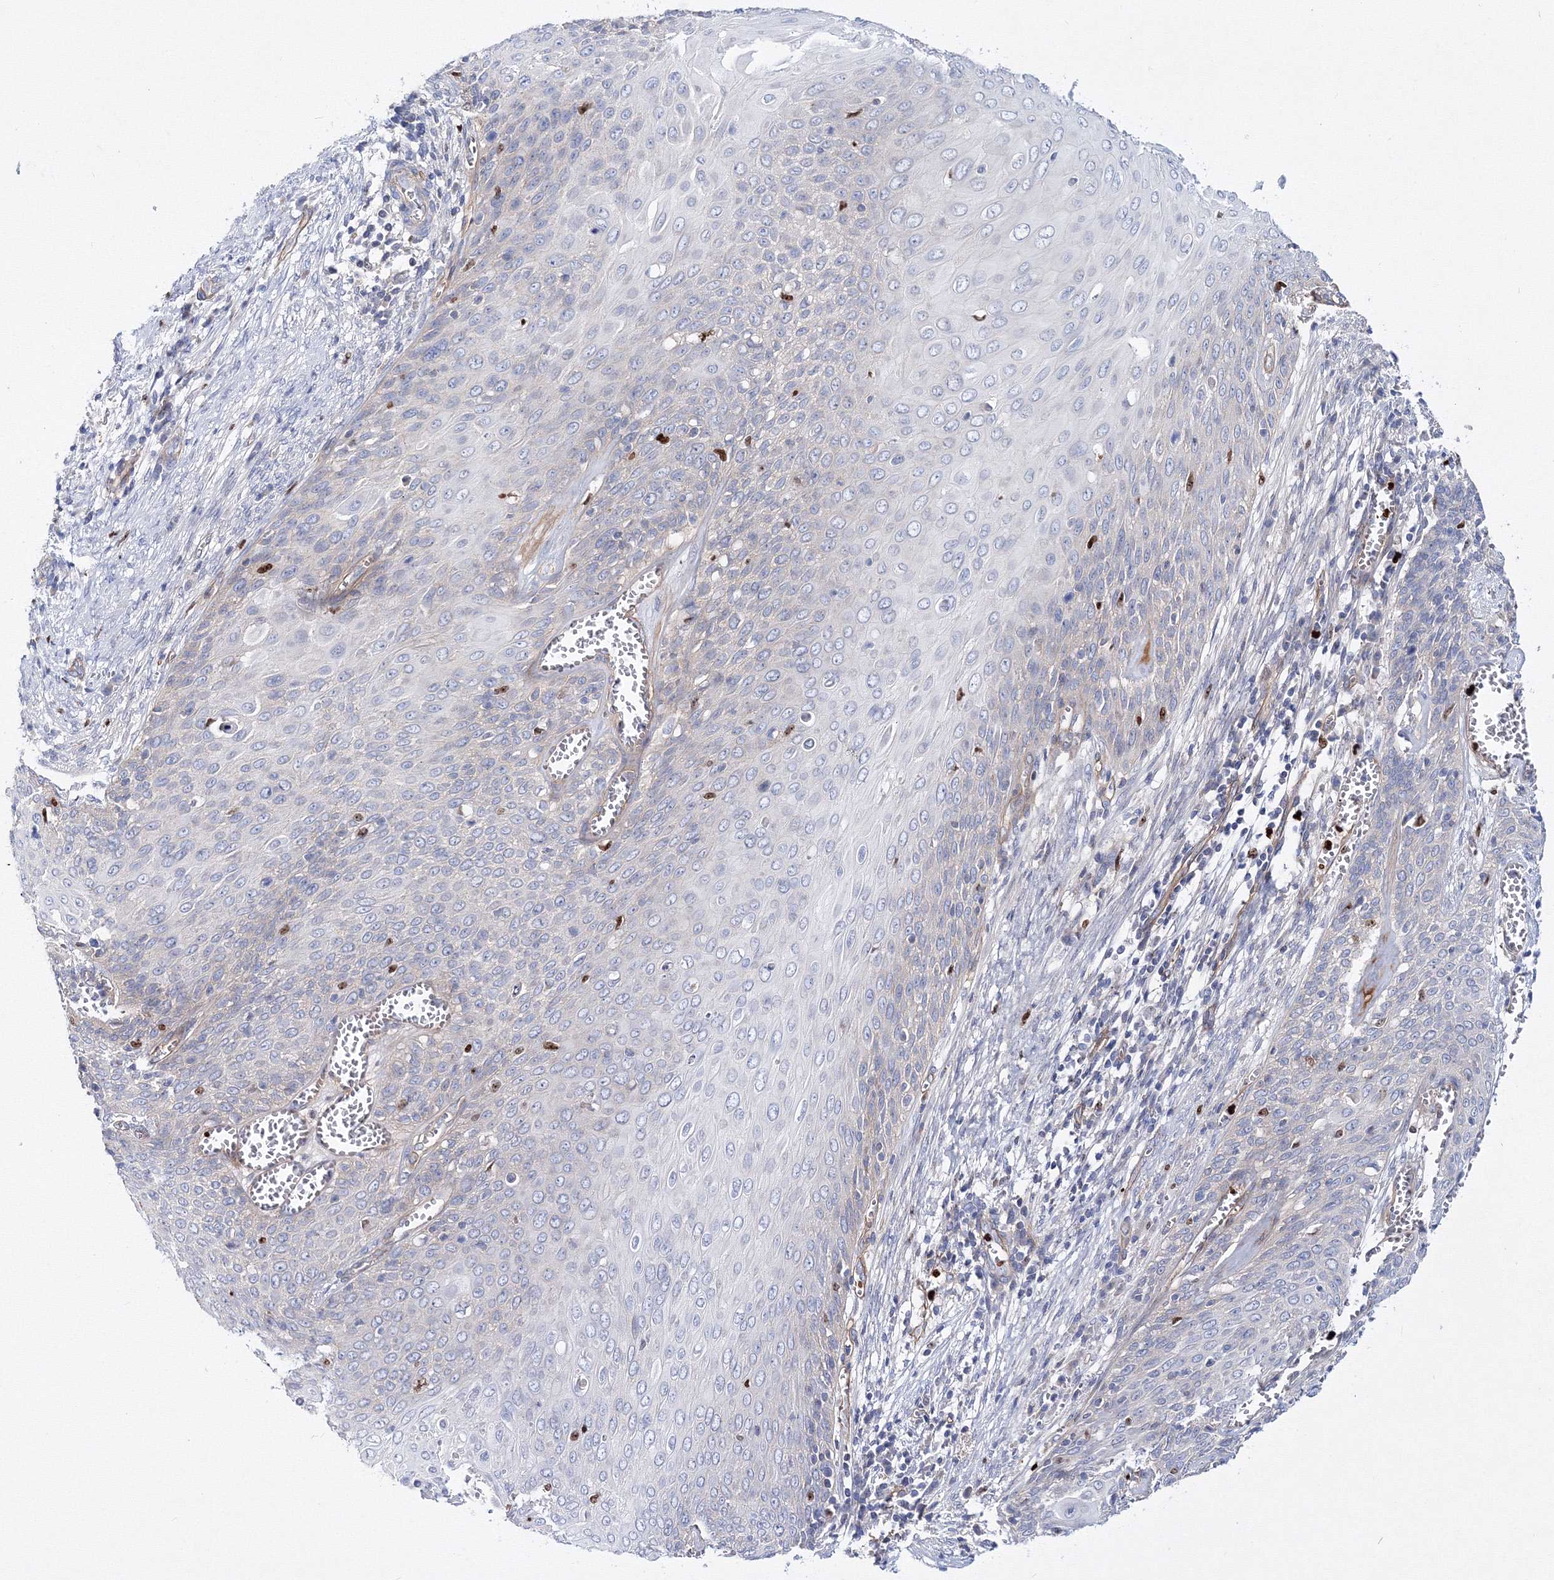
{"staining": {"intensity": "negative", "quantity": "none", "location": "none"}, "tissue": "cervical cancer", "cell_type": "Tumor cells", "image_type": "cancer", "snomed": [{"axis": "morphology", "description": "Squamous cell carcinoma, NOS"}, {"axis": "topography", "description": "Cervix"}], "caption": "A high-resolution photomicrograph shows immunohistochemistry (IHC) staining of squamous cell carcinoma (cervical), which demonstrates no significant staining in tumor cells.", "gene": "C11orf52", "patient": {"sex": "female", "age": 39}}